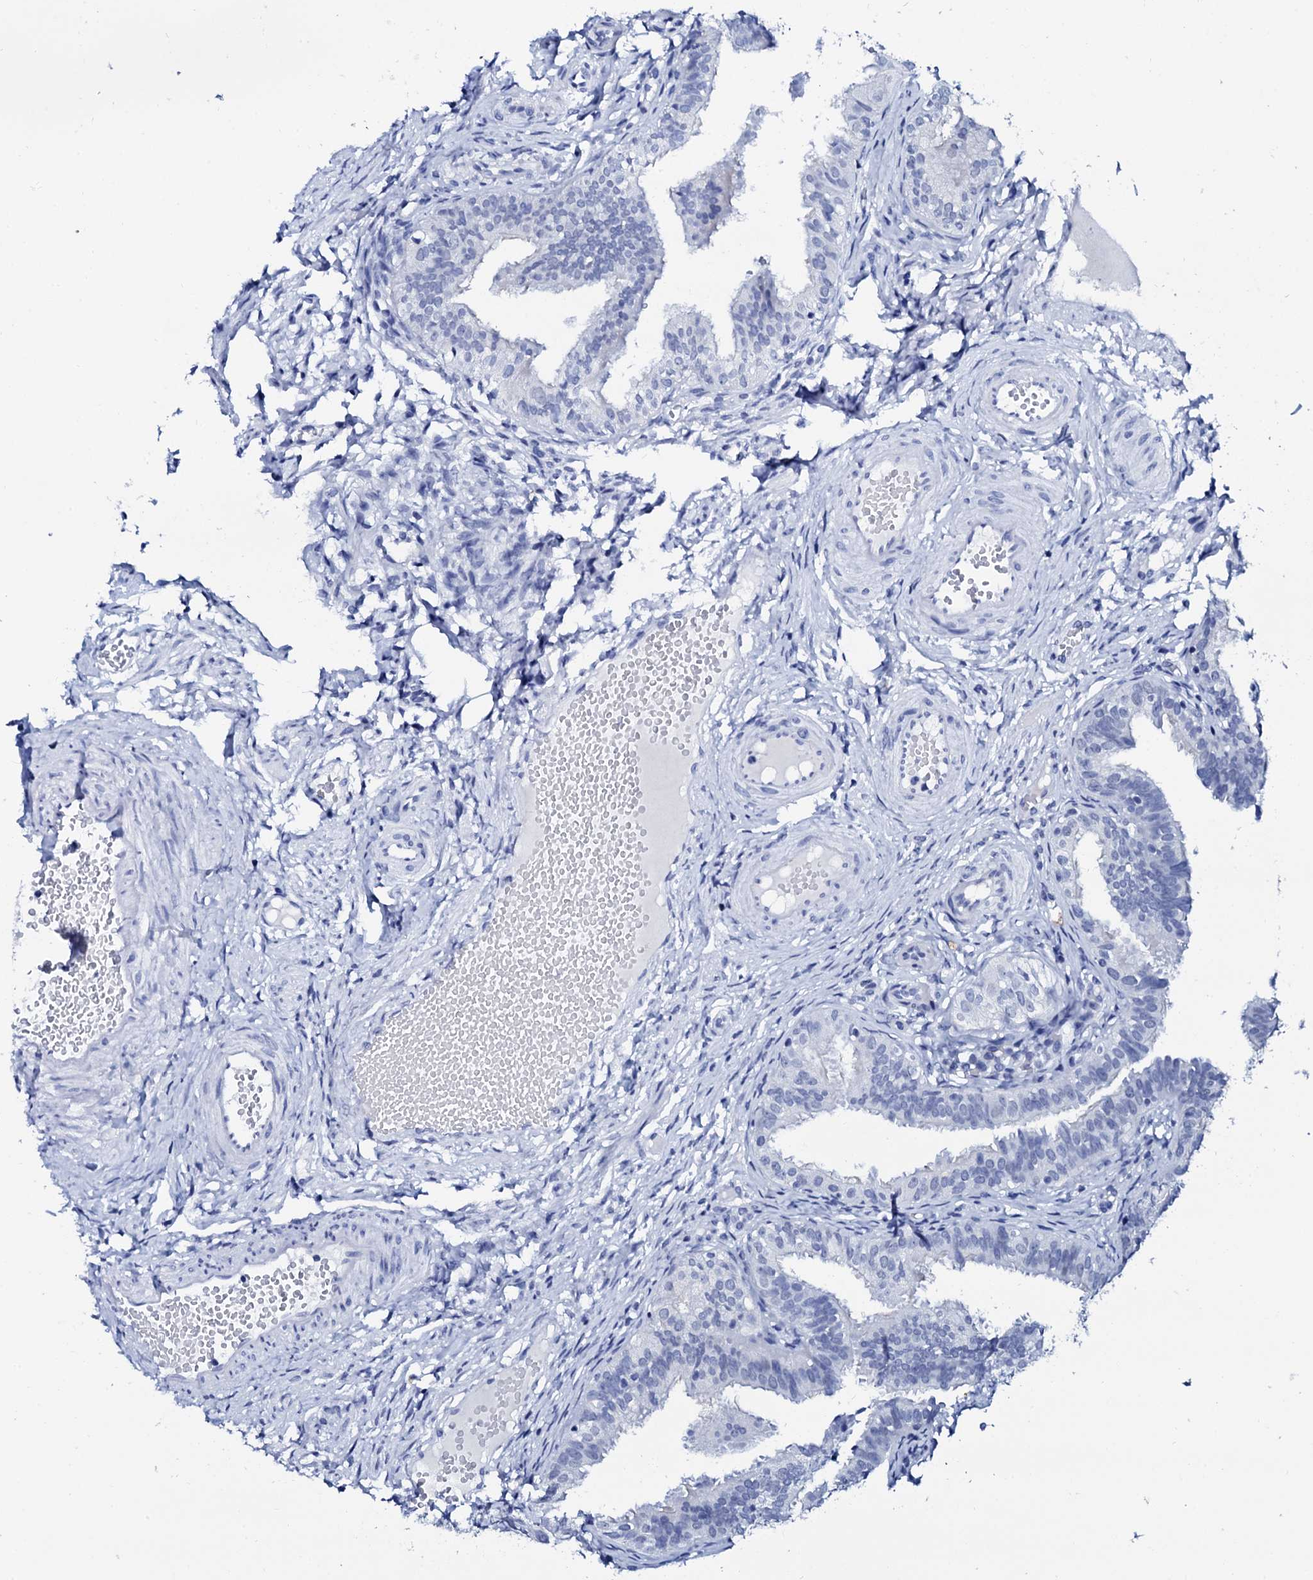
{"staining": {"intensity": "negative", "quantity": "none", "location": "none"}, "tissue": "fallopian tube", "cell_type": "Glandular cells", "image_type": "normal", "snomed": [{"axis": "morphology", "description": "Normal tissue, NOS"}, {"axis": "topography", "description": "Fallopian tube"}], "caption": "Human fallopian tube stained for a protein using immunohistochemistry (IHC) reveals no staining in glandular cells.", "gene": "SPATA19", "patient": {"sex": "female", "age": 35}}